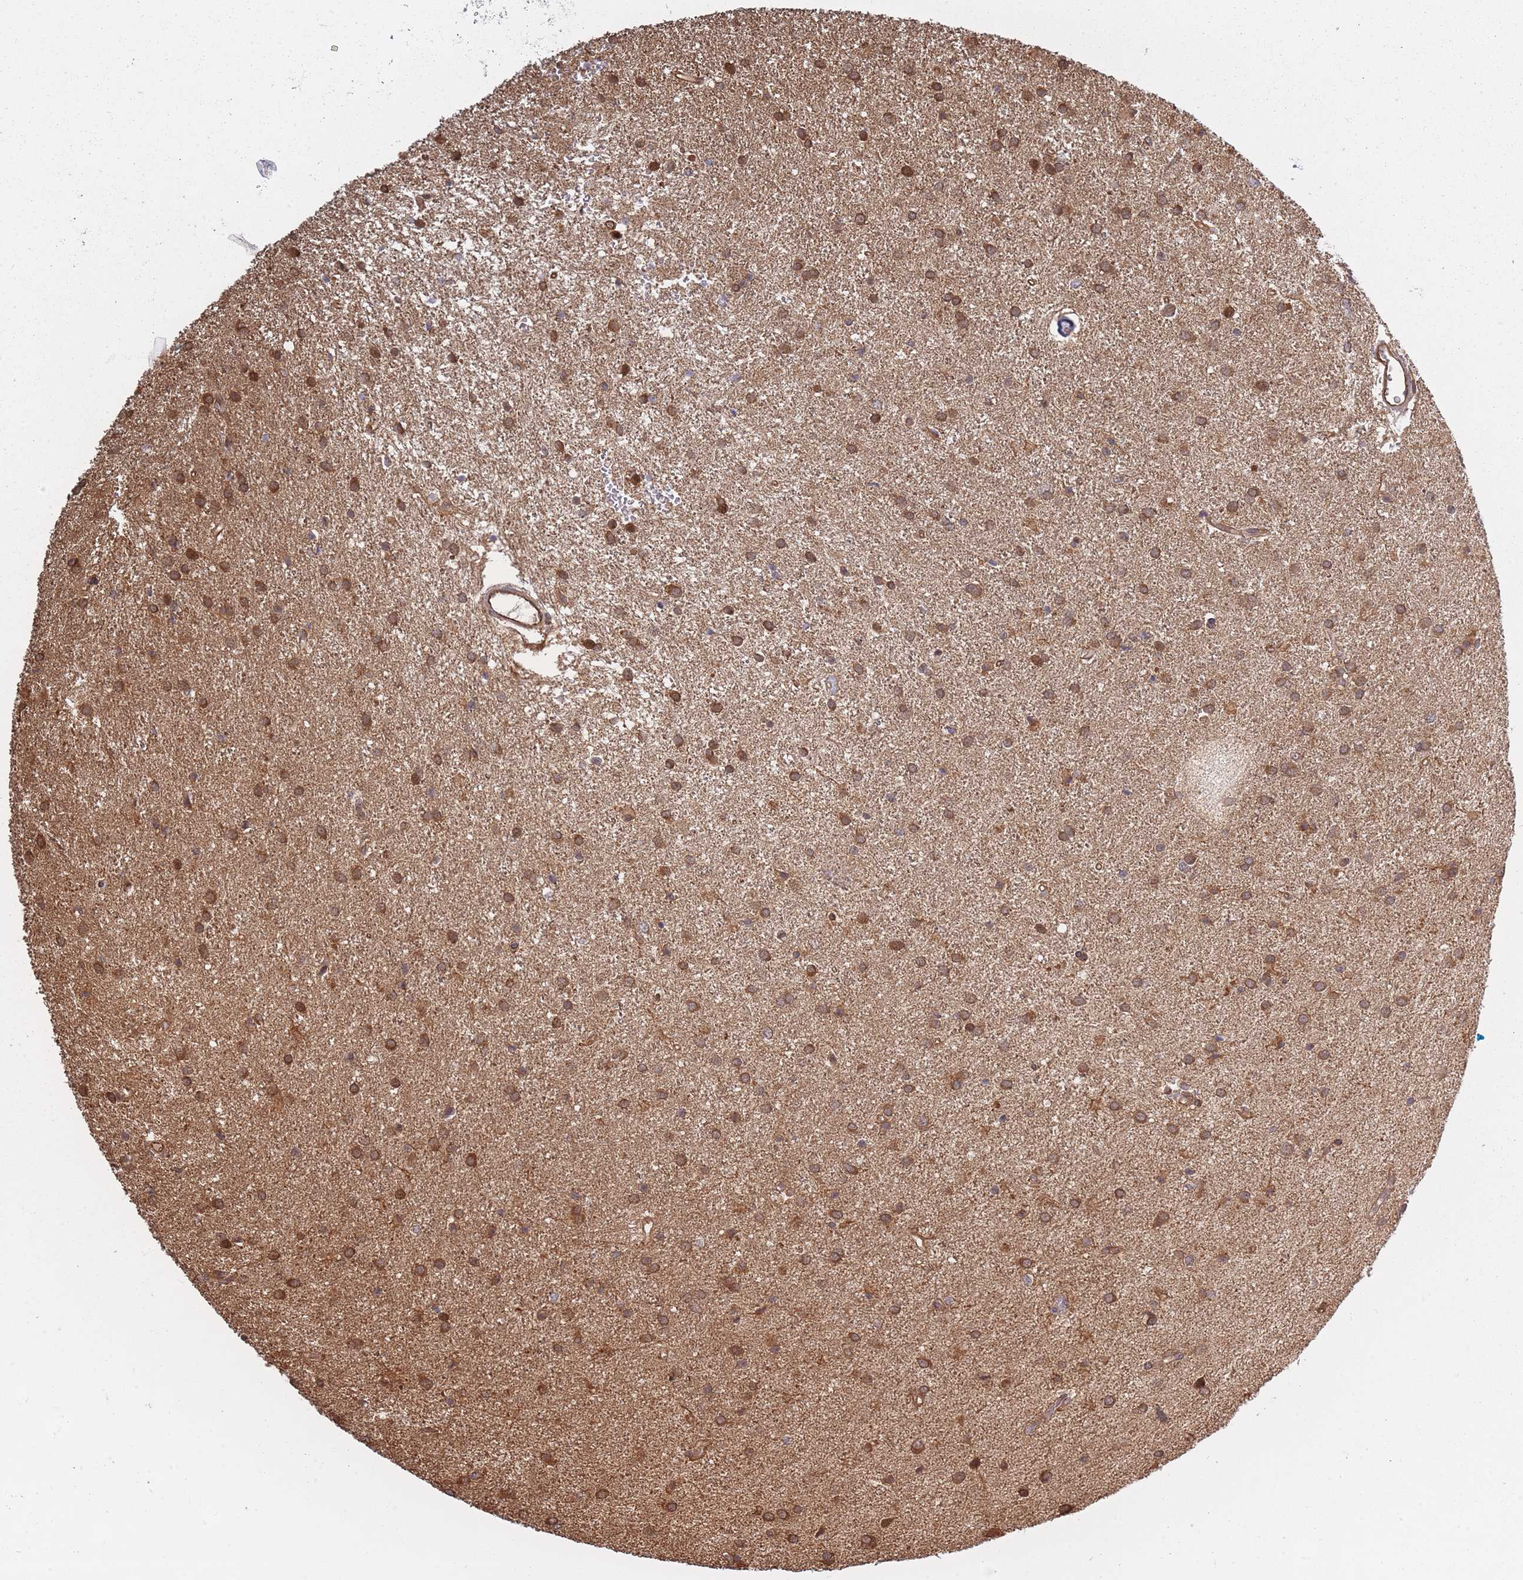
{"staining": {"intensity": "moderate", "quantity": ">75%", "location": "cytoplasmic/membranous"}, "tissue": "glioma", "cell_type": "Tumor cells", "image_type": "cancer", "snomed": [{"axis": "morphology", "description": "Glioma, malignant, High grade"}, {"axis": "topography", "description": "Brain"}], "caption": "Immunohistochemical staining of malignant glioma (high-grade) shows medium levels of moderate cytoplasmic/membranous positivity in about >75% of tumor cells.", "gene": "ARL13B", "patient": {"sex": "female", "age": 50}}